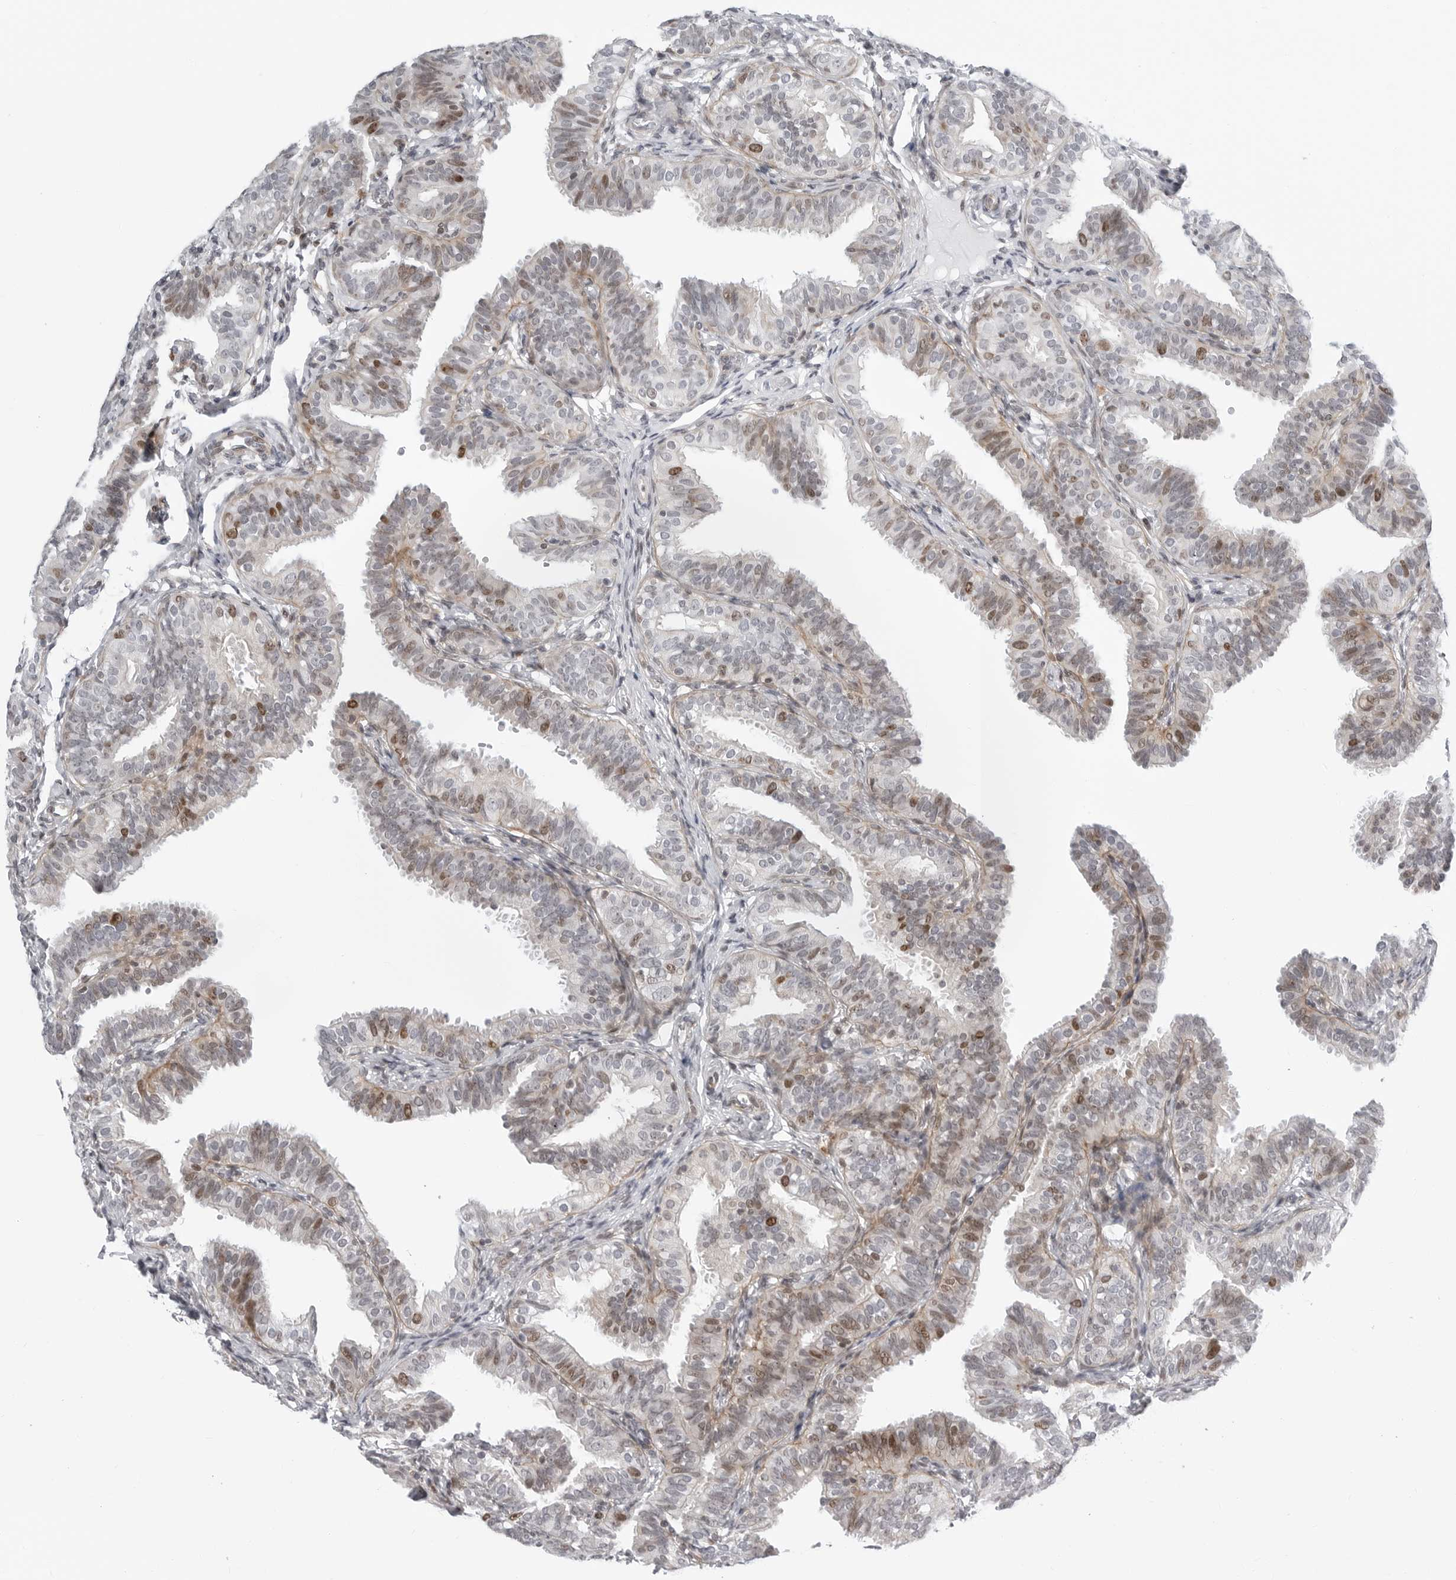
{"staining": {"intensity": "moderate", "quantity": "<25%", "location": "nuclear"}, "tissue": "fallopian tube", "cell_type": "Glandular cells", "image_type": "normal", "snomed": [{"axis": "morphology", "description": "Normal tissue, NOS"}, {"axis": "topography", "description": "Fallopian tube"}], "caption": "Fallopian tube stained with DAB (3,3'-diaminobenzidine) immunohistochemistry exhibits low levels of moderate nuclear staining in about <25% of glandular cells. (IHC, brightfield microscopy, high magnification).", "gene": "FAM135B", "patient": {"sex": "female", "age": 35}}